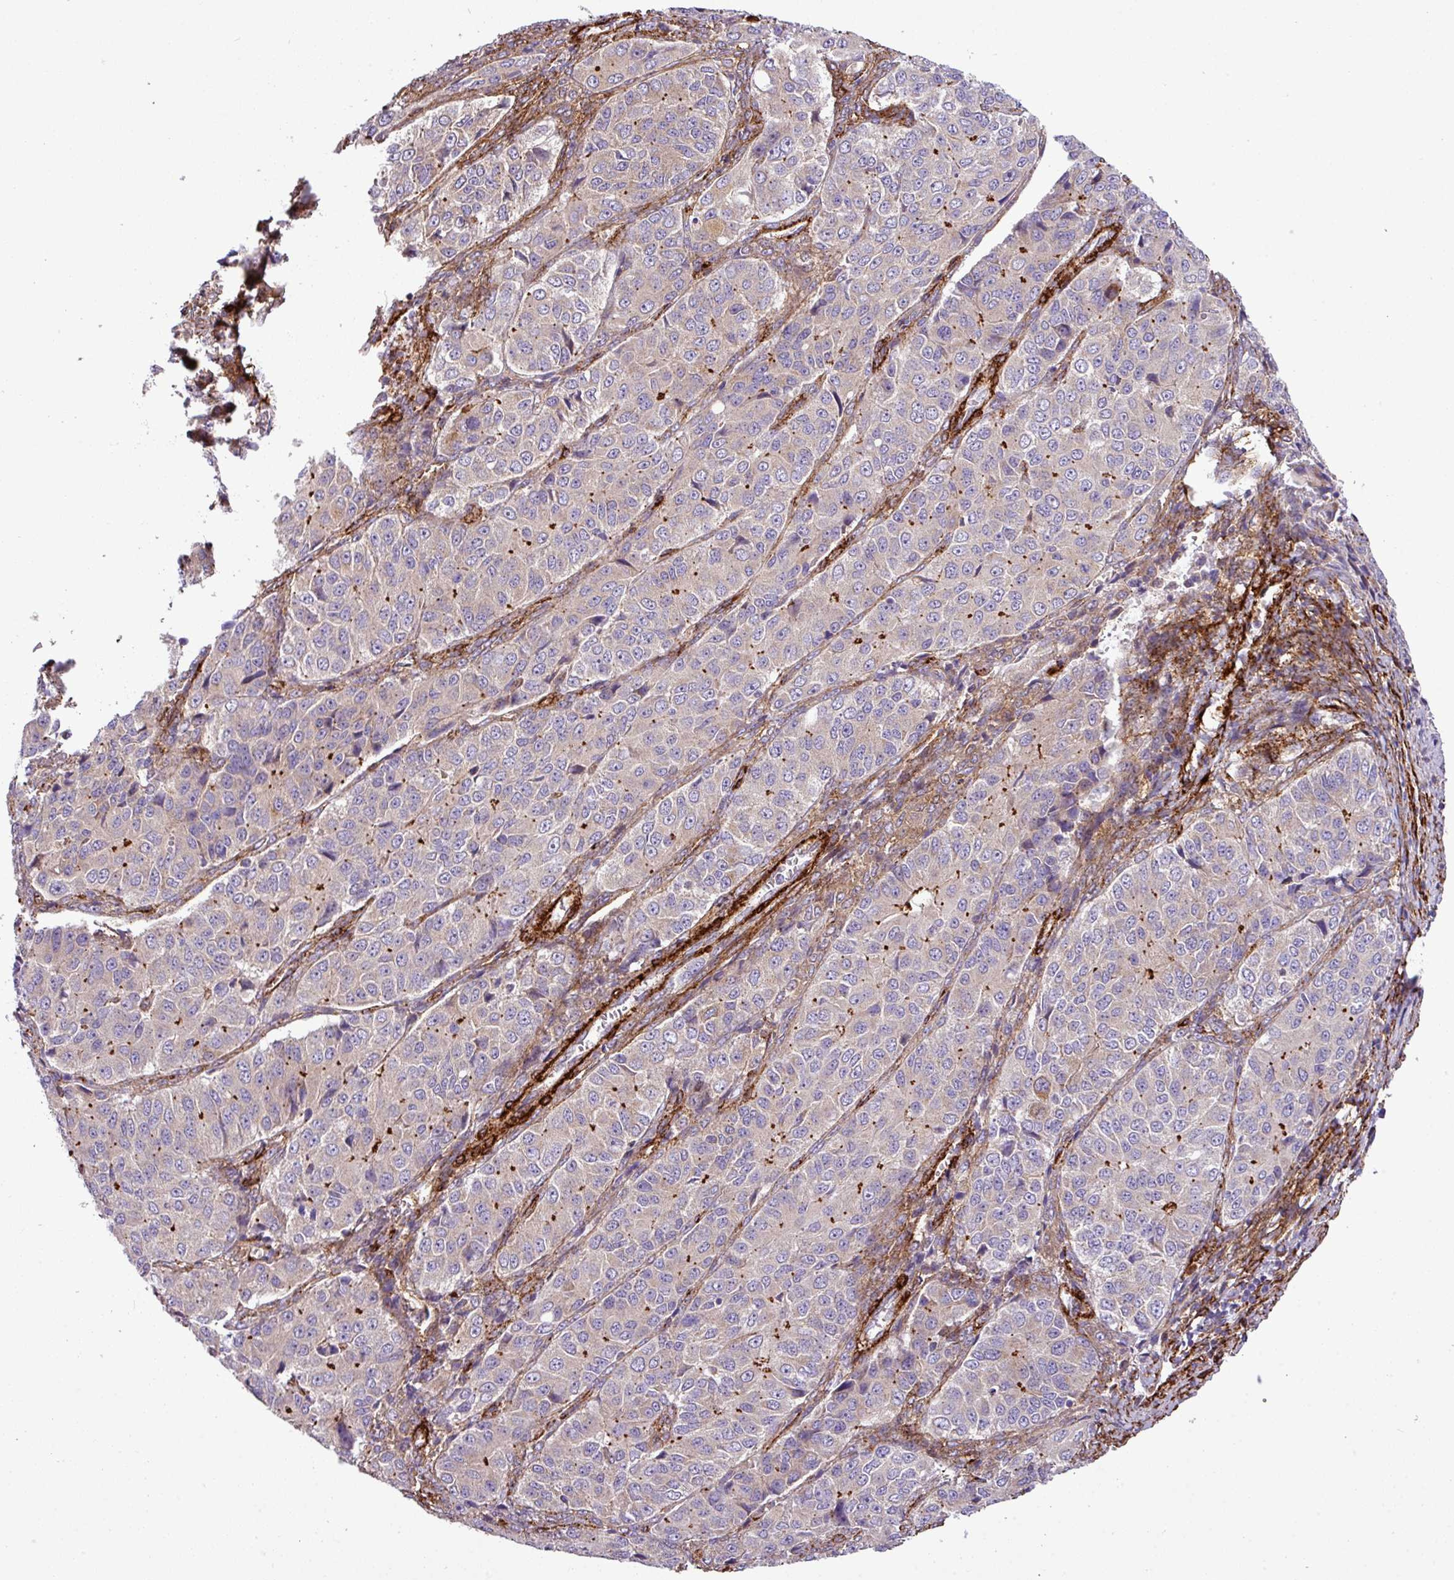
{"staining": {"intensity": "weak", "quantity": "<25%", "location": "cytoplasmic/membranous"}, "tissue": "ovarian cancer", "cell_type": "Tumor cells", "image_type": "cancer", "snomed": [{"axis": "morphology", "description": "Carcinoma, endometroid"}, {"axis": "topography", "description": "Ovary"}], "caption": "This is a micrograph of immunohistochemistry (IHC) staining of ovarian cancer (endometroid carcinoma), which shows no staining in tumor cells.", "gene": "FAM47E", "patient": {"sex": "female", "age": 51}}